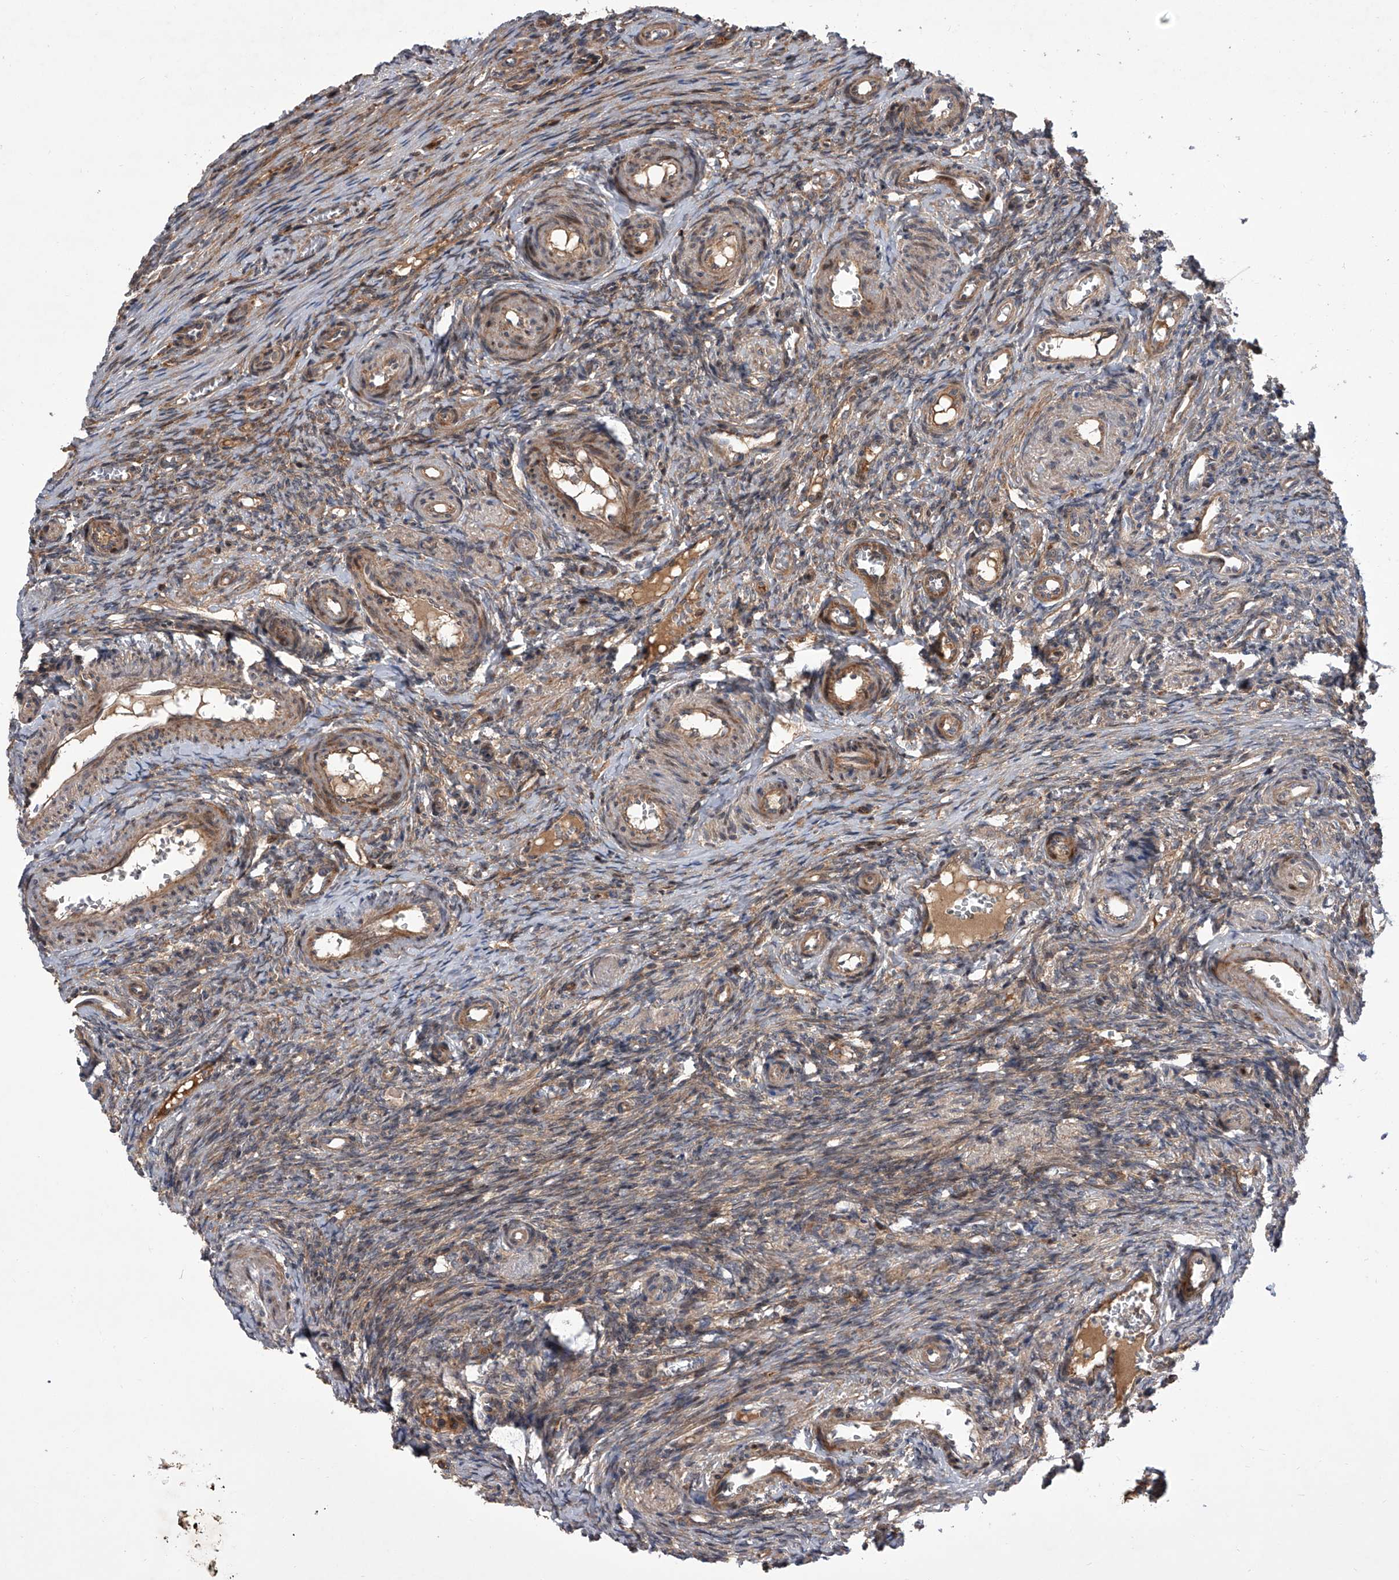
{"staining": {"intensity": "moderate", "quantity": "<25%", "location": "cytoplasmic/membranous"}, "tissue": "ovary", "cell_type": "Ovarian stroma cells", "image_type": "normal", "snomed": [{"axis": "morphology", "description": "Adenocarcinoma, NOS"}, {"axis": "topography", "description": "Endometrium"}], "caption": "This micrograph exhibits immunohistochemistry (IHC) staining of normal ovary, with low moderate cytoplasmic/membranous expression in approximately <25% of ovarian stroma cells.", "gene": "USP47", "patient": {"sex": "female", "age": 32}}